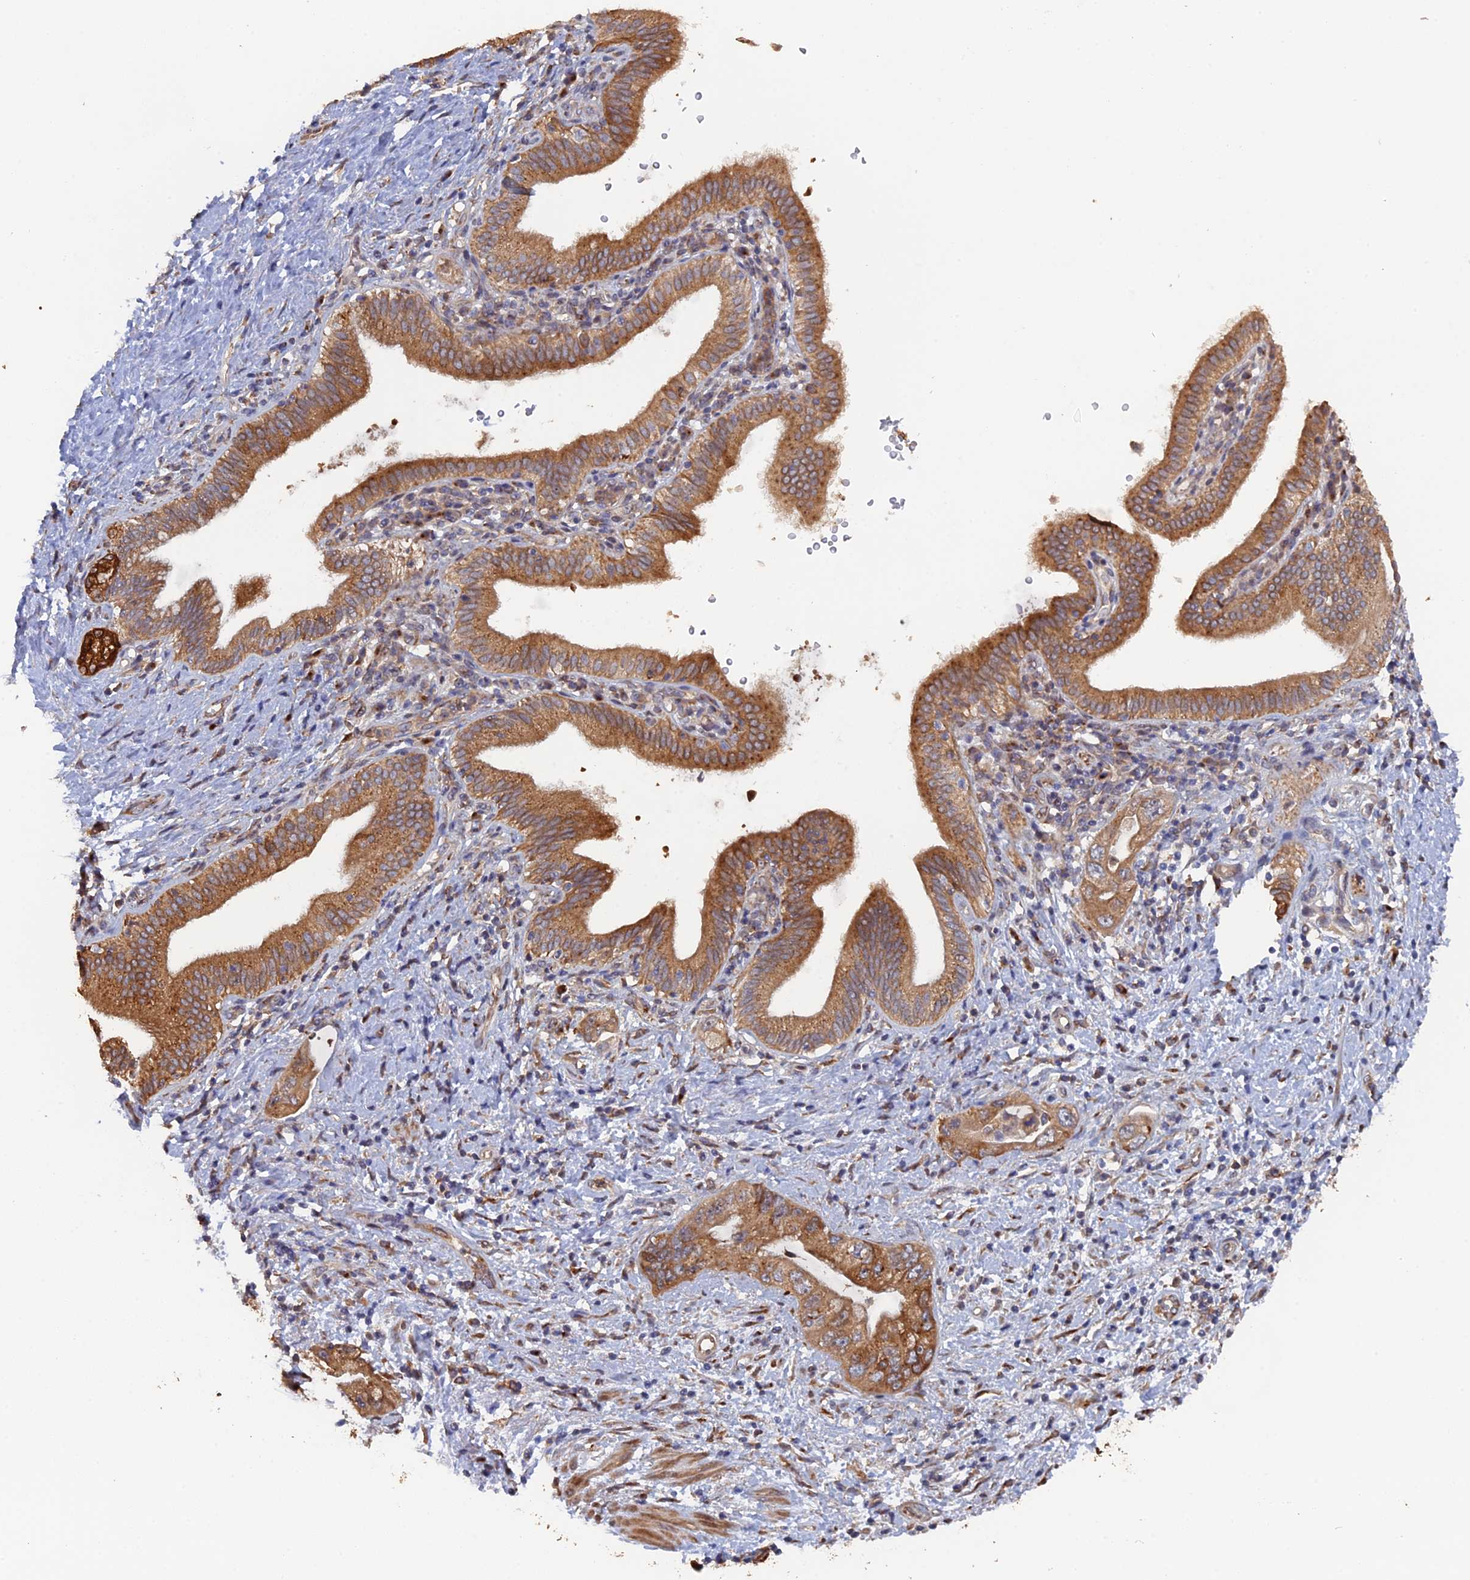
{"staining": {"intensity": "moderate", "quantity": ">75%", "location": "cytoplasmic/membranous"}, "tissue": "pancreatic cancer", "cell_type": "Tumor cells", "image_type": "cancer", "snomed": [{"axis": "morphology", "description": "Adenocarcinoma, NOS"}, {"axis": "topography", "description": "Pancreas"}], "caption": "The photomicrograph reveals staining of pancreatic adenocarcinoma, revealing moderate cytoplasmic/membranous protein positivity (brown color) within tumor cells.", "gene": "VPS37C", "patient": {"sex": "female", "age": 73}}